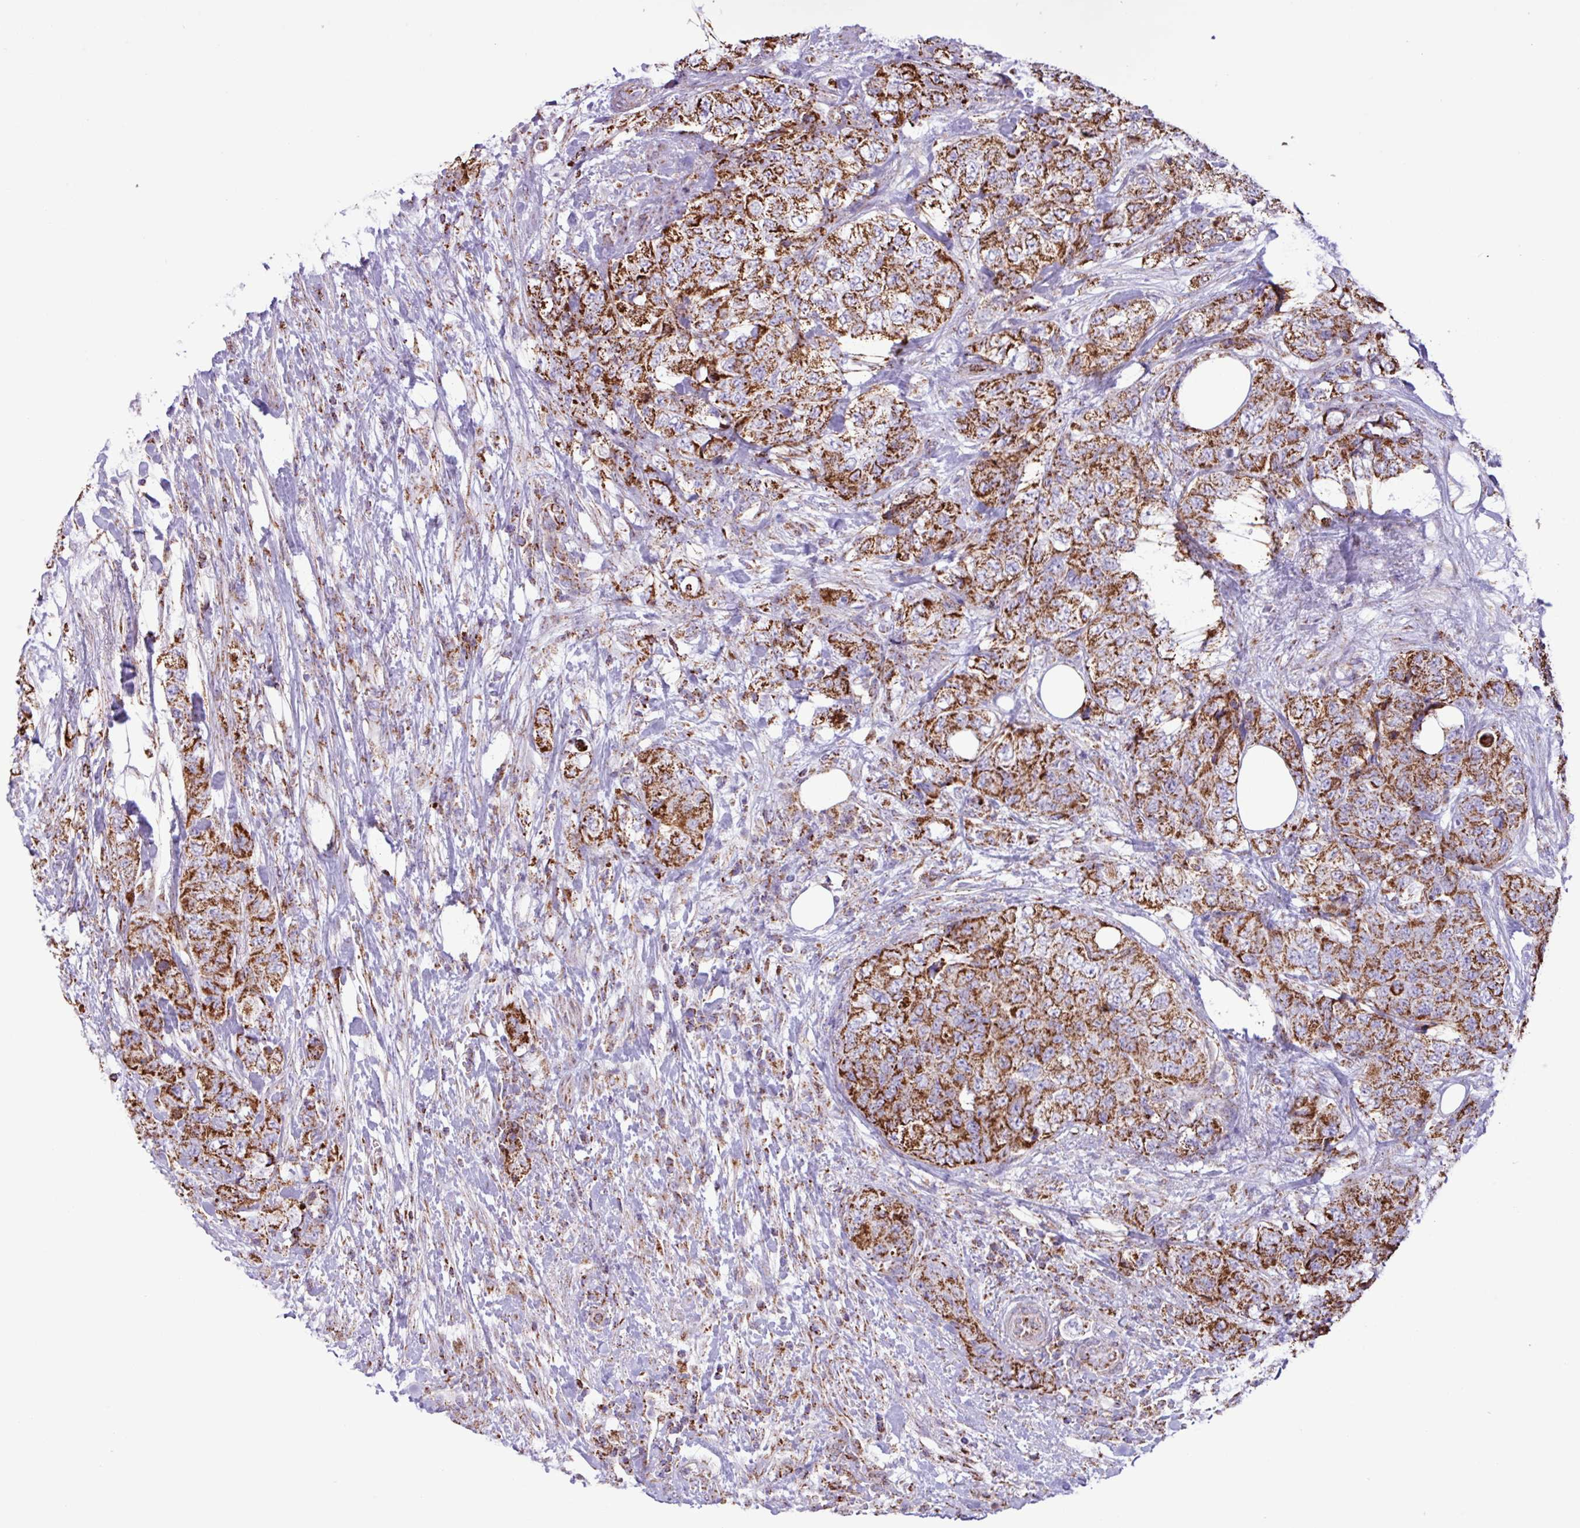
{"staining": {"intensity": "strong", "quantity": ">75%", "location": "cytoplasmic/membranous"}, "tissue": "urothelial cancer", "cell_type": "Tumor cells", "image_type": "cancer", "snomed": [{"axis": "morphology", "description": "Urothelial carcinoma, High grade"}, {"axis": "topography", "description": "Urinary bladder"}], "caption": "High-grade urothelial carcinoma tissue shows strong cytoplasmic/membranous expression in about >75% of tumor cells, visualized by immunohistochemistry.", "gene": "RTL3", "patient": {"sex": "female", "age": 78}}